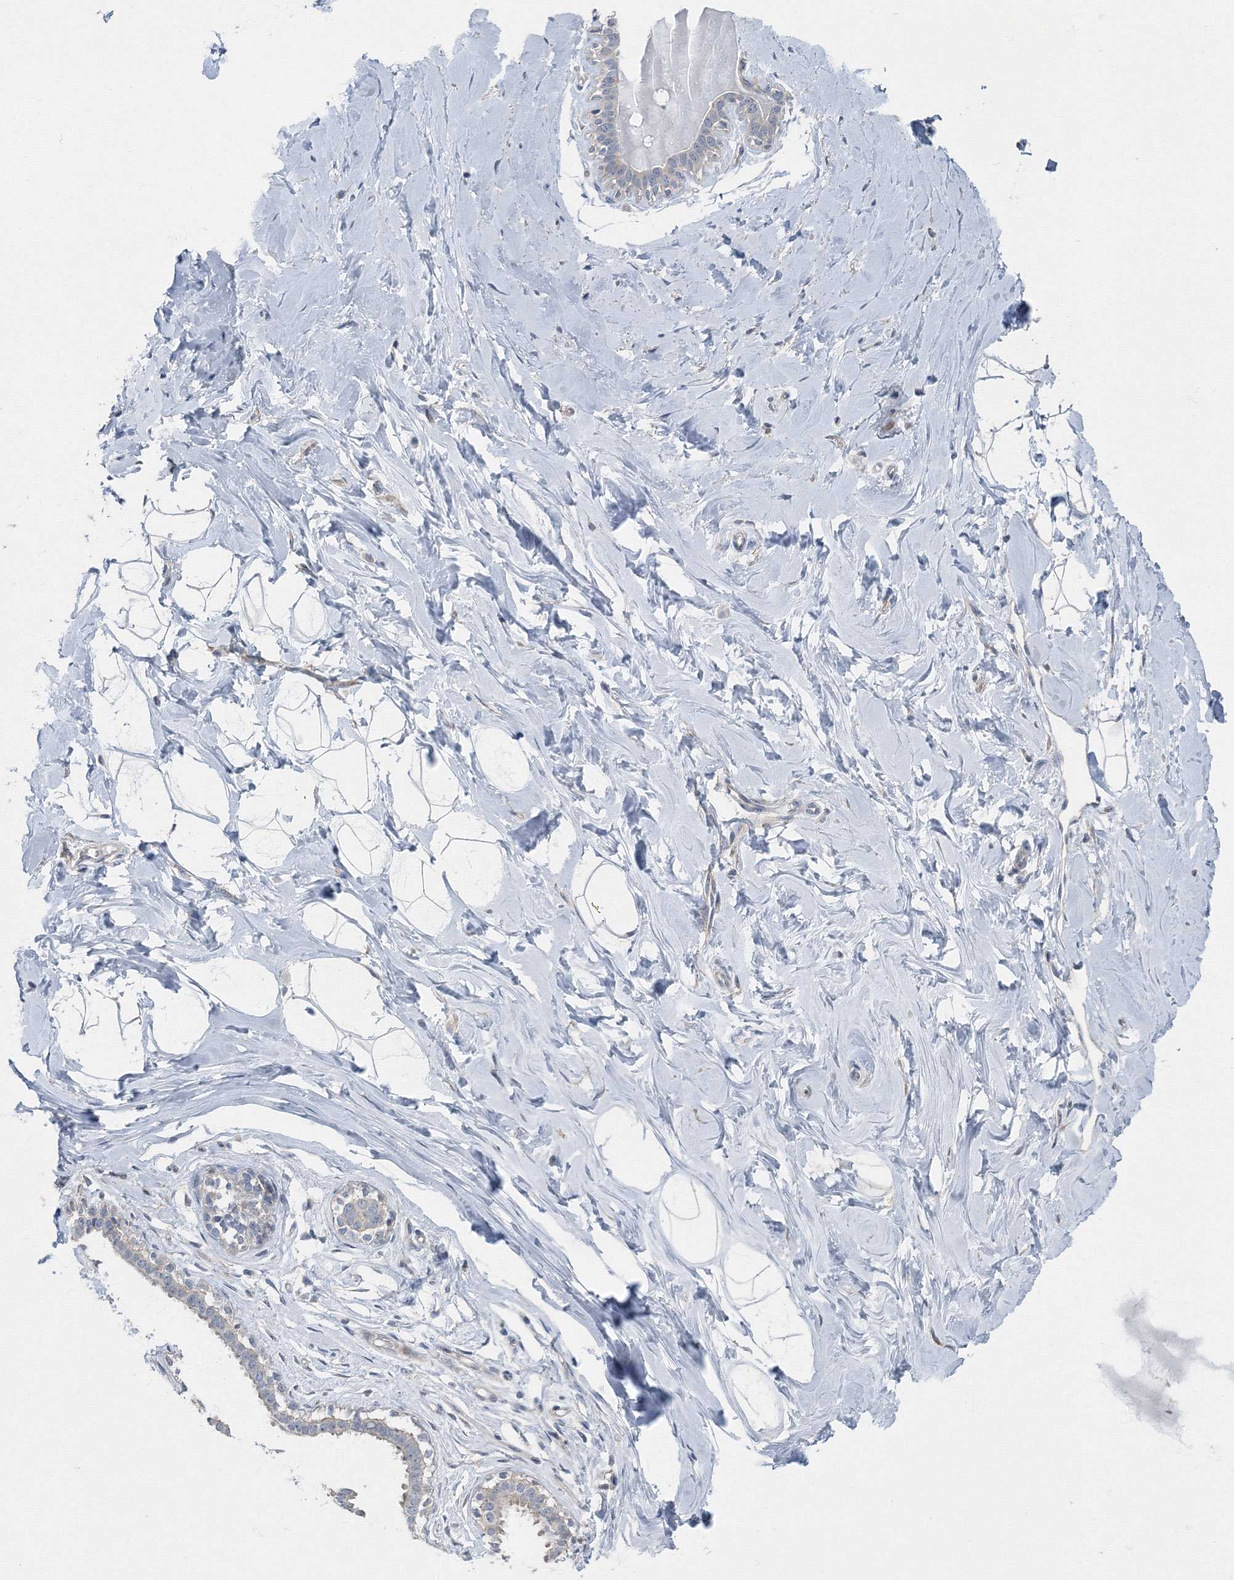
{"staining": {"intensity": "negative", "quantity": "none", "location": "none"}, "tissue": "breast", "cell_type": "Adipocytes", "image_type": "normal", "snomed": [{"axis": "morphology", "description": "Normal tissue, NOS"}, {"axis": "morphology", "description": "Adenoma, NOS"}, {"axis": "topography", "description": "Breast"}], "caption": "Human breast stained for a protein using immunohistochemistry shows no positivity in adipocytes.", "gene": "AASDH", "patient": {"sex": "female", "age": 23}}